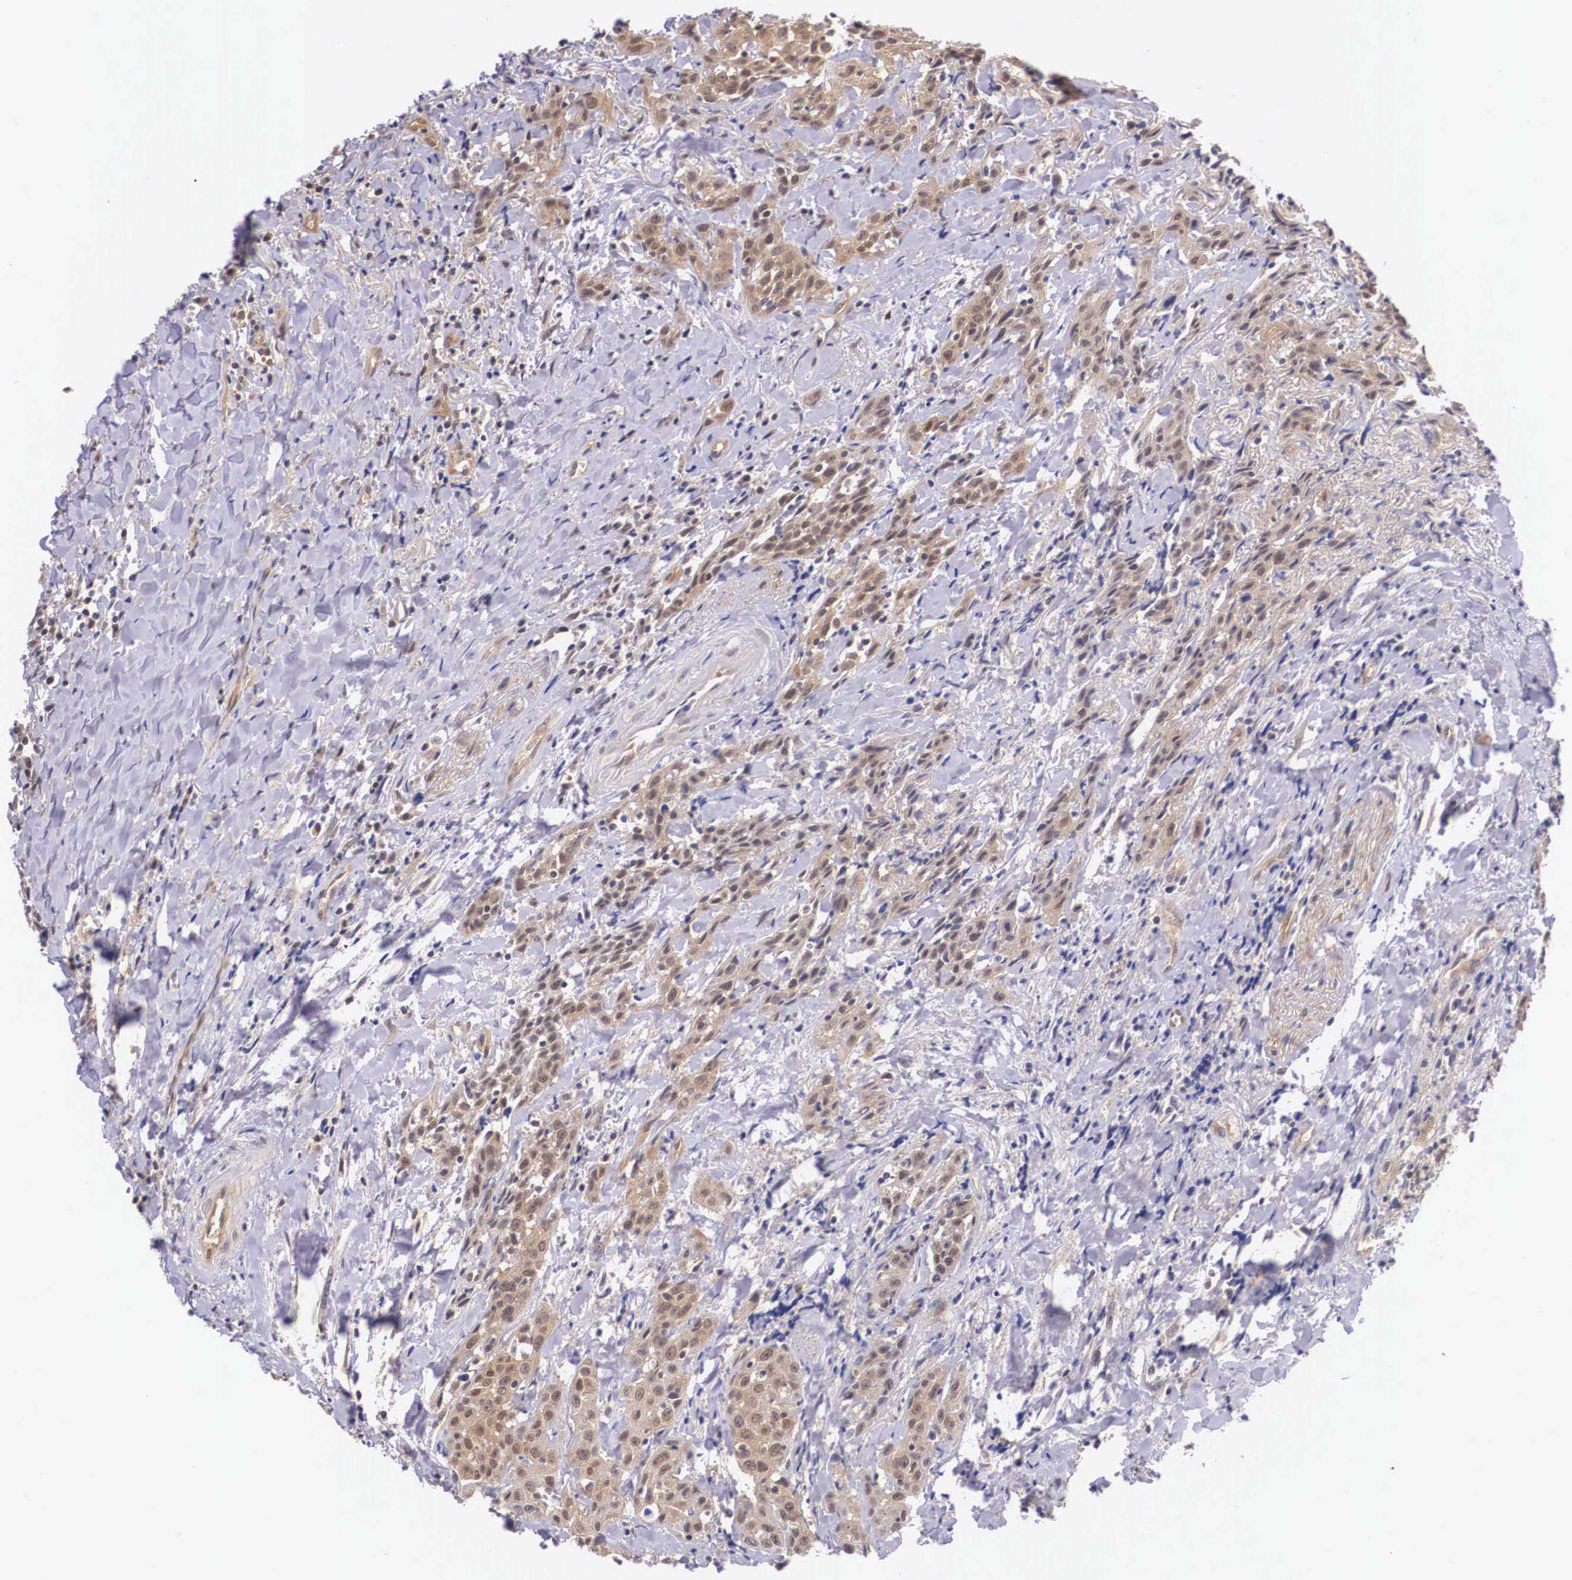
{"staining": {"intensity": "moderate", "quantity": ">75%", "location": "cytoplasmic/membranous"}, "tissue": "head and neck cancer", "cell_type": "Tumor cells", "image_type": "cancer", "snomed": [{"axis": "morphology", "description": "Squamous cell carcinoma, NOS"}, {"axis": "topography", "description": "Oral tissue"}, {"axis": "topography", "description": "Head-Neck"}], "caption": "Human head and neck squamous cell carcinoma stained with a protein marker exhibits moderate staining in tumor cells.", "gene": "IGBP1", "patient": {"sex": "female", "age": 82}}